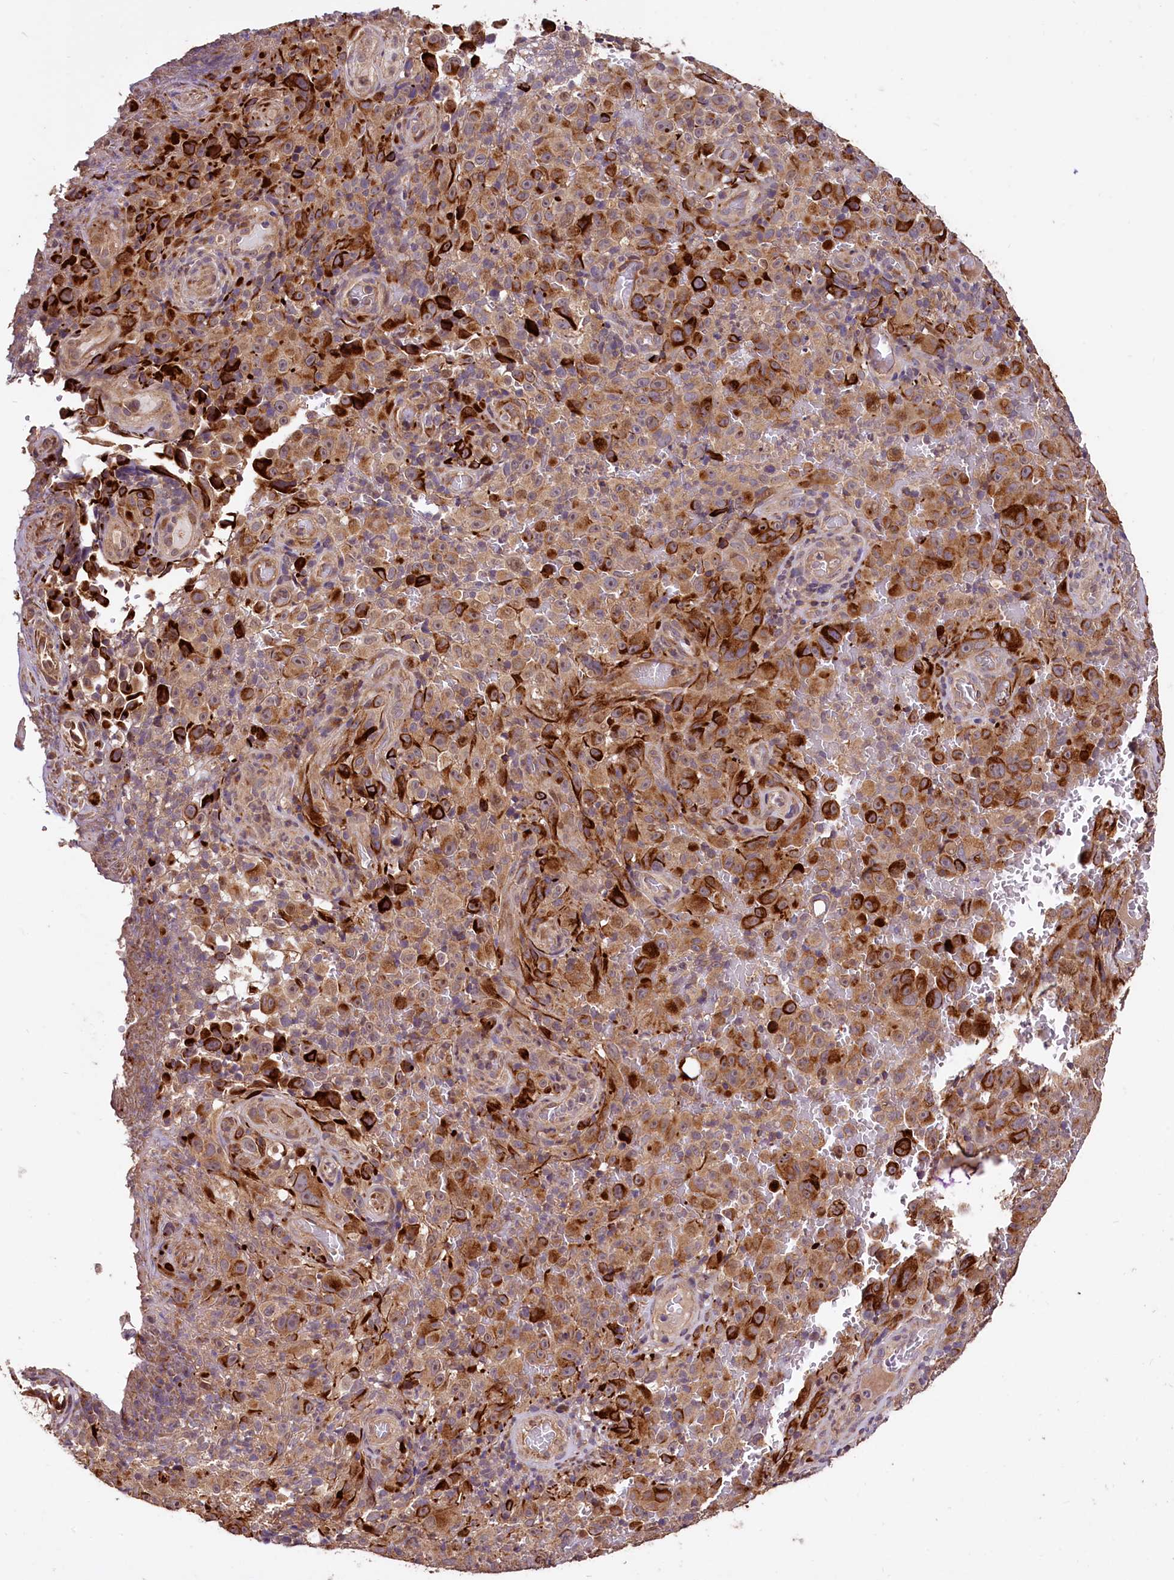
{"staining": {"intensity": "strong", "quantity": ">75%", "location": "cytoplasmic/membranous"}, "tissue": "melanoma", "cell_type": "Tumor cells", "image_type": "cancer", "snomed": [{"axis": "morphology", "description": "Malignant melanoma, NOS"}, {"axis": "topography", "description": "Skin"}], "caption": "DAB (3,3'-diaminobenzidine) immunohistochemical staining of human malignant melanoma displays strong cytoplasmic/membranous protein expression in about >75% of tumor cells.", "gene": "RASSF1", "patient": {"sex": "female", "age": 82}}